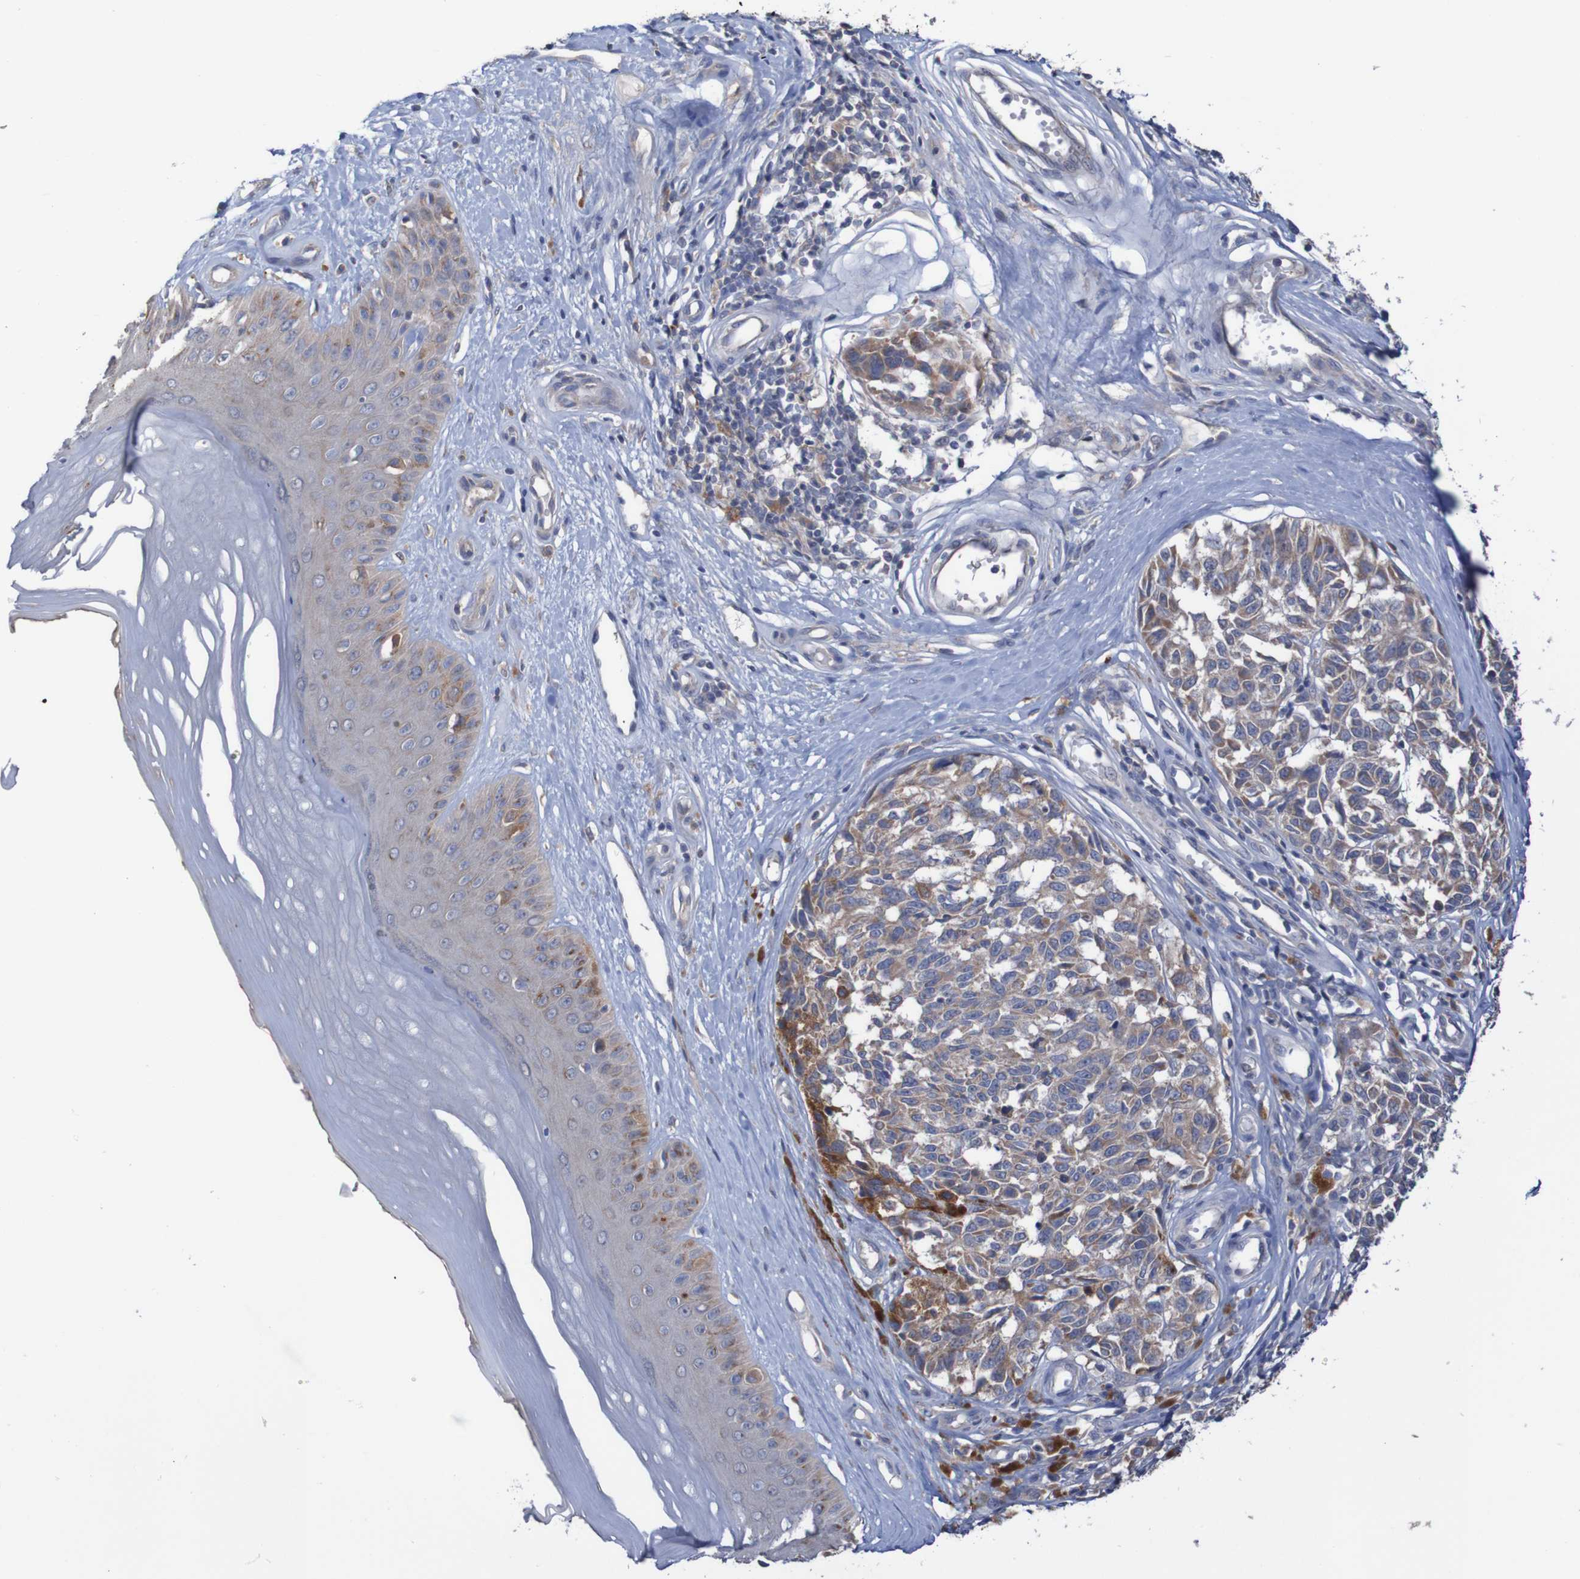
{"staining": {"intensity": "moderate", "quantity": ">75%", "location": "cytoplasmic/membranous"}, "tissue": "melanoma", "cell_type": "Tumor cells", "image_type": "cancer", "snomed": [{"axis": "morphology", "description": "Malignant melanoma, NOS"}, {"axis": "topography", "description": "Skin"}], "caption": "Protein expression analysis of human melanoma reveals moderate cytoplasmic/membranous staining in about >75% of tumor cells.", "gene": "PHYH", "patient": {"sex": "female", "age": 64}}